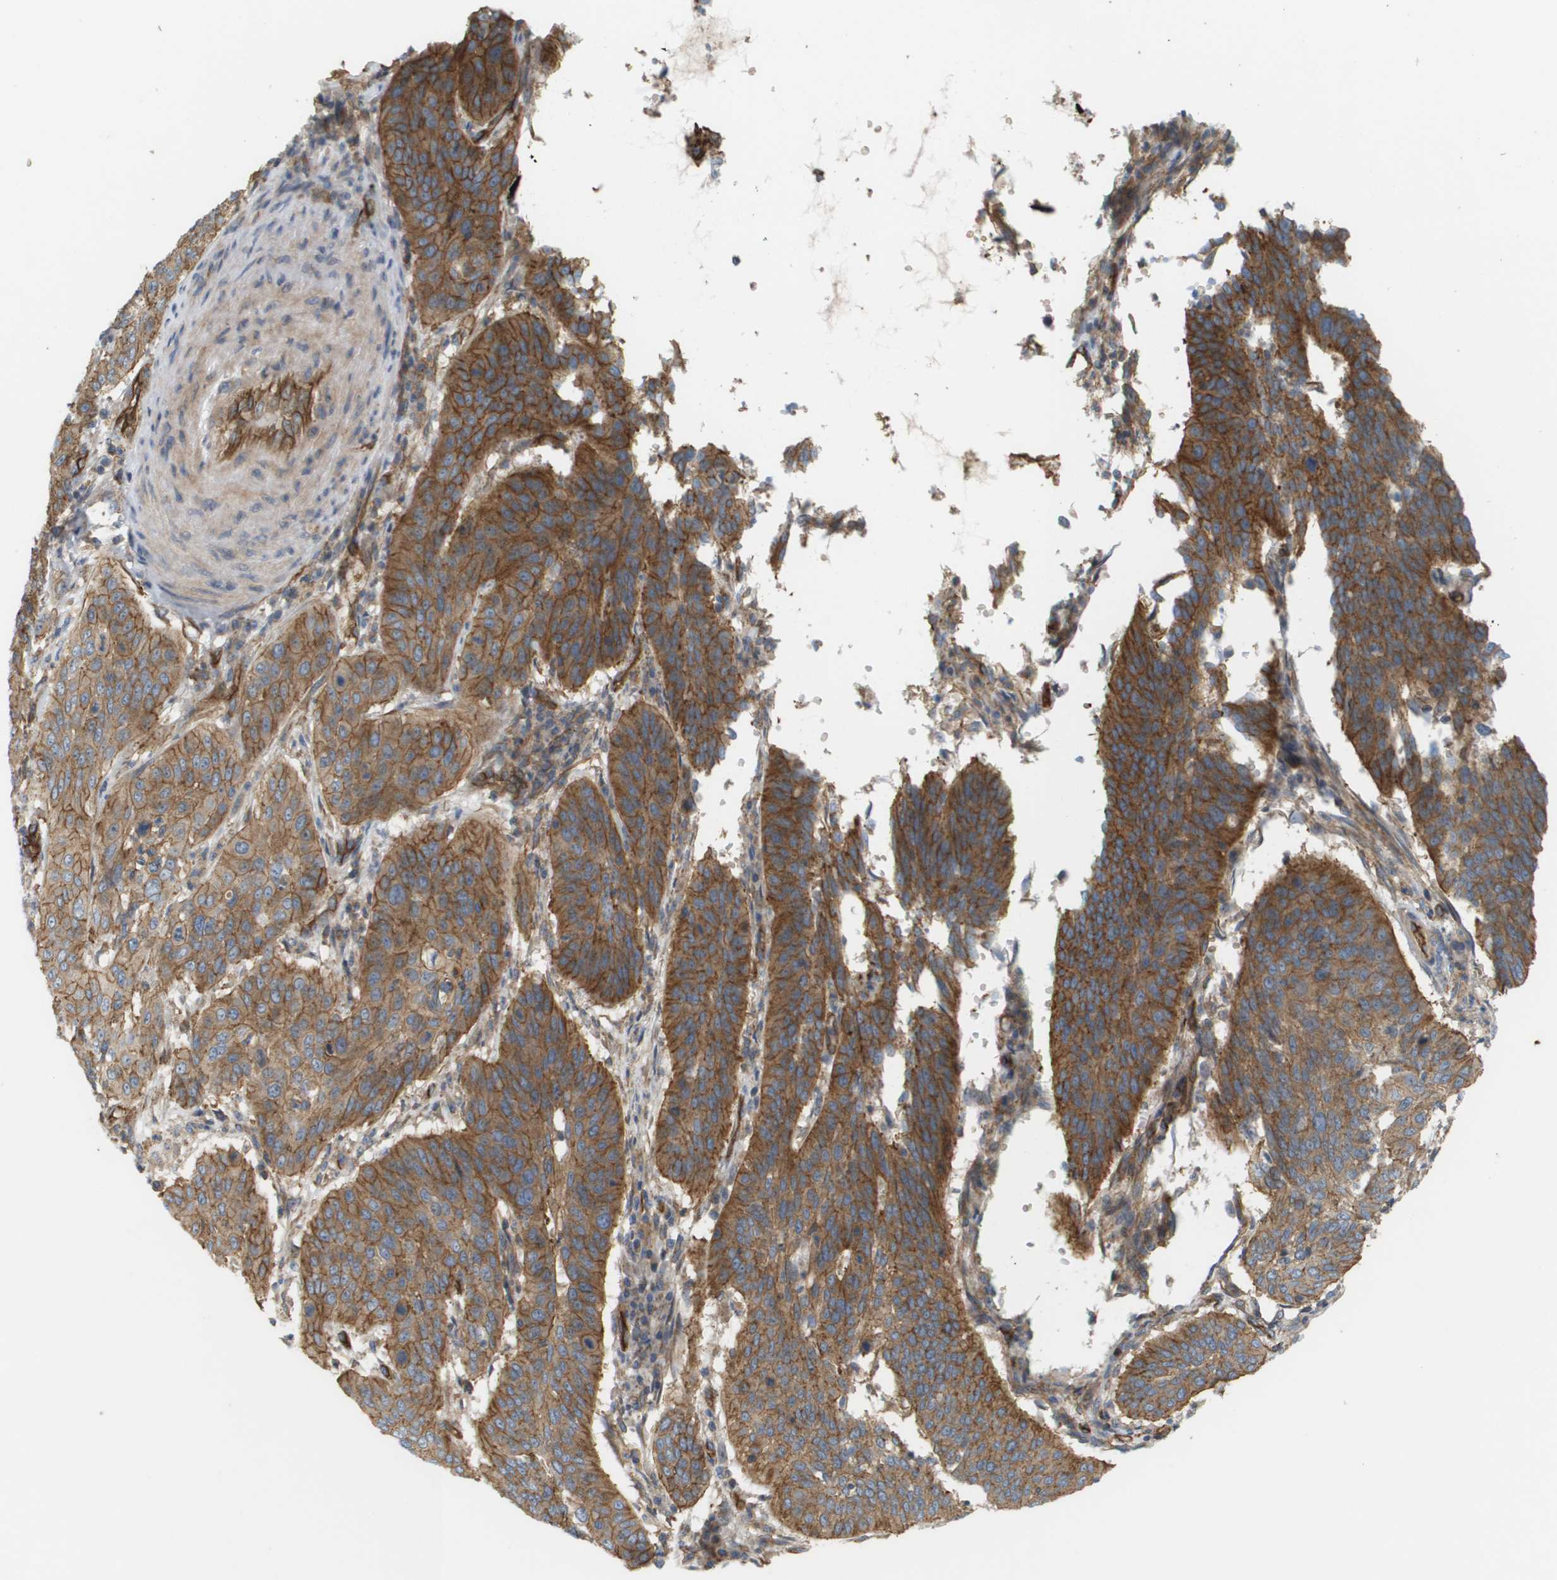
{"staining": {"intensity": "moderate", "quantity": ">75%", "location": "cytoplasmic/membranous"}, "tissue": "cervical cancer", "cell_type": "Tumor cells", "image_type": "cancer", "snomed": [{"axis": "morphology", "description": "Normal tissue, NOS"}, {"axis": "morphology", "description": "Squamous cell carcinoma, NOS"}, {"axis": "topography", "description": "Cervix"}], "caption": "Immunohistochemistry (IHC) of human cervical cancer reveals medium levels of moderate cytoplasmic/membranous positivity in about >75% of tumor cells.", "gene": "SGMS2", "patient": {"sex": "female", "age": 39}}